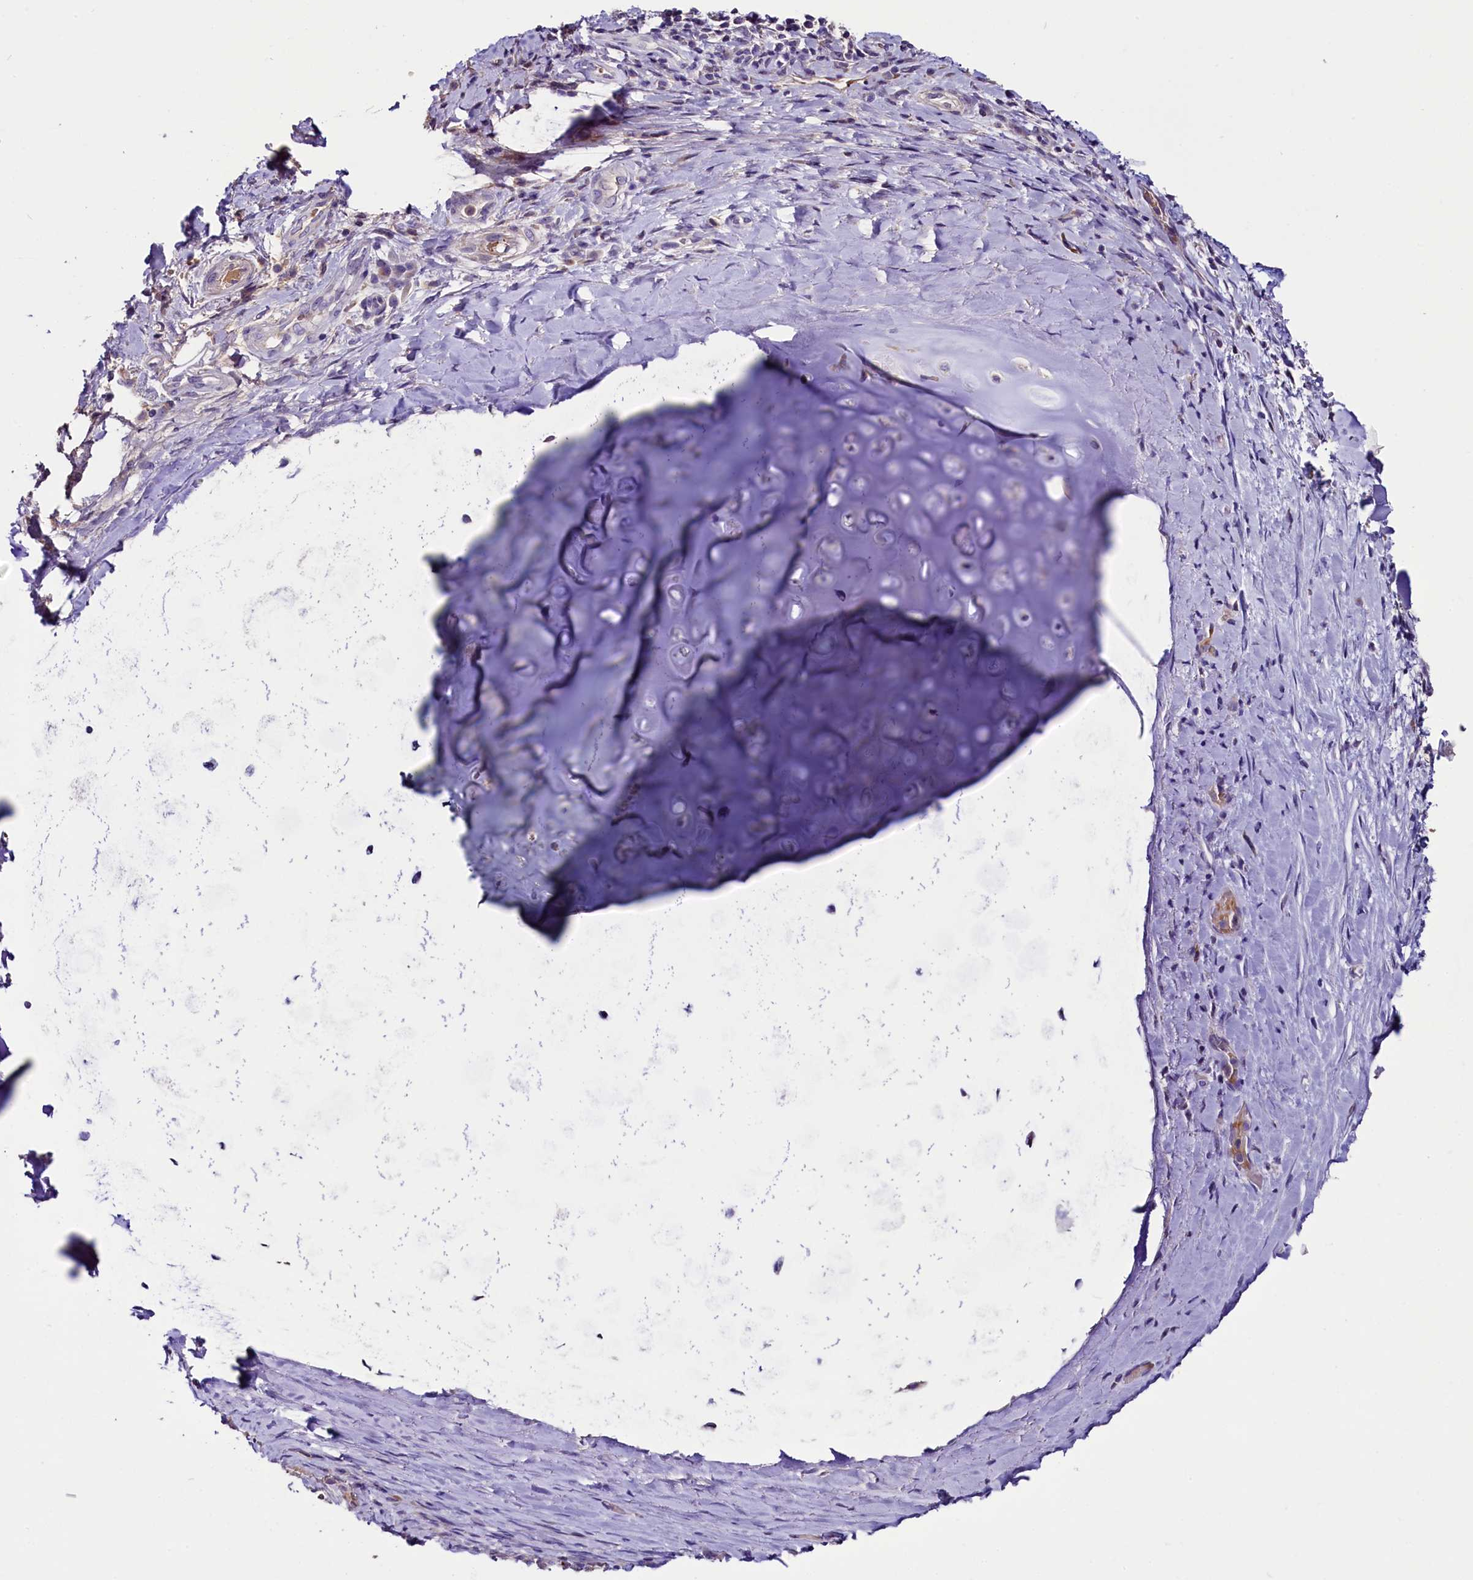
{"staining": {"intensity": "weak", "quantity": "25%-75%", "location": "cytoplasmic/membranous"}, "tissue": "adipose tissue", "cell_type": "Adipocytes", "image_type": "normal", "snomed": [{"axis": "morphology", "description": "Normal tissue, NOS"}, {"axis": "morphology", "description": "Squamous cell carcinoma, NOS"}, {"axis": "topography", "description": "Bronchus"}, {"axis": "topography", "description": "Lung"}], "caption": "High-magnification brightfield microscopy of benign adipose tissue stained with DAB (3,3'-diaminobenzidine) (brown) and counterstained with hematoxylin (blue). adipocytes exhibit weak cytoplasmic/membranous positivity is identified in about25%-75% of cells.", "gene": "MEX3B", "patient": {"sex": "male", "age": 64}}